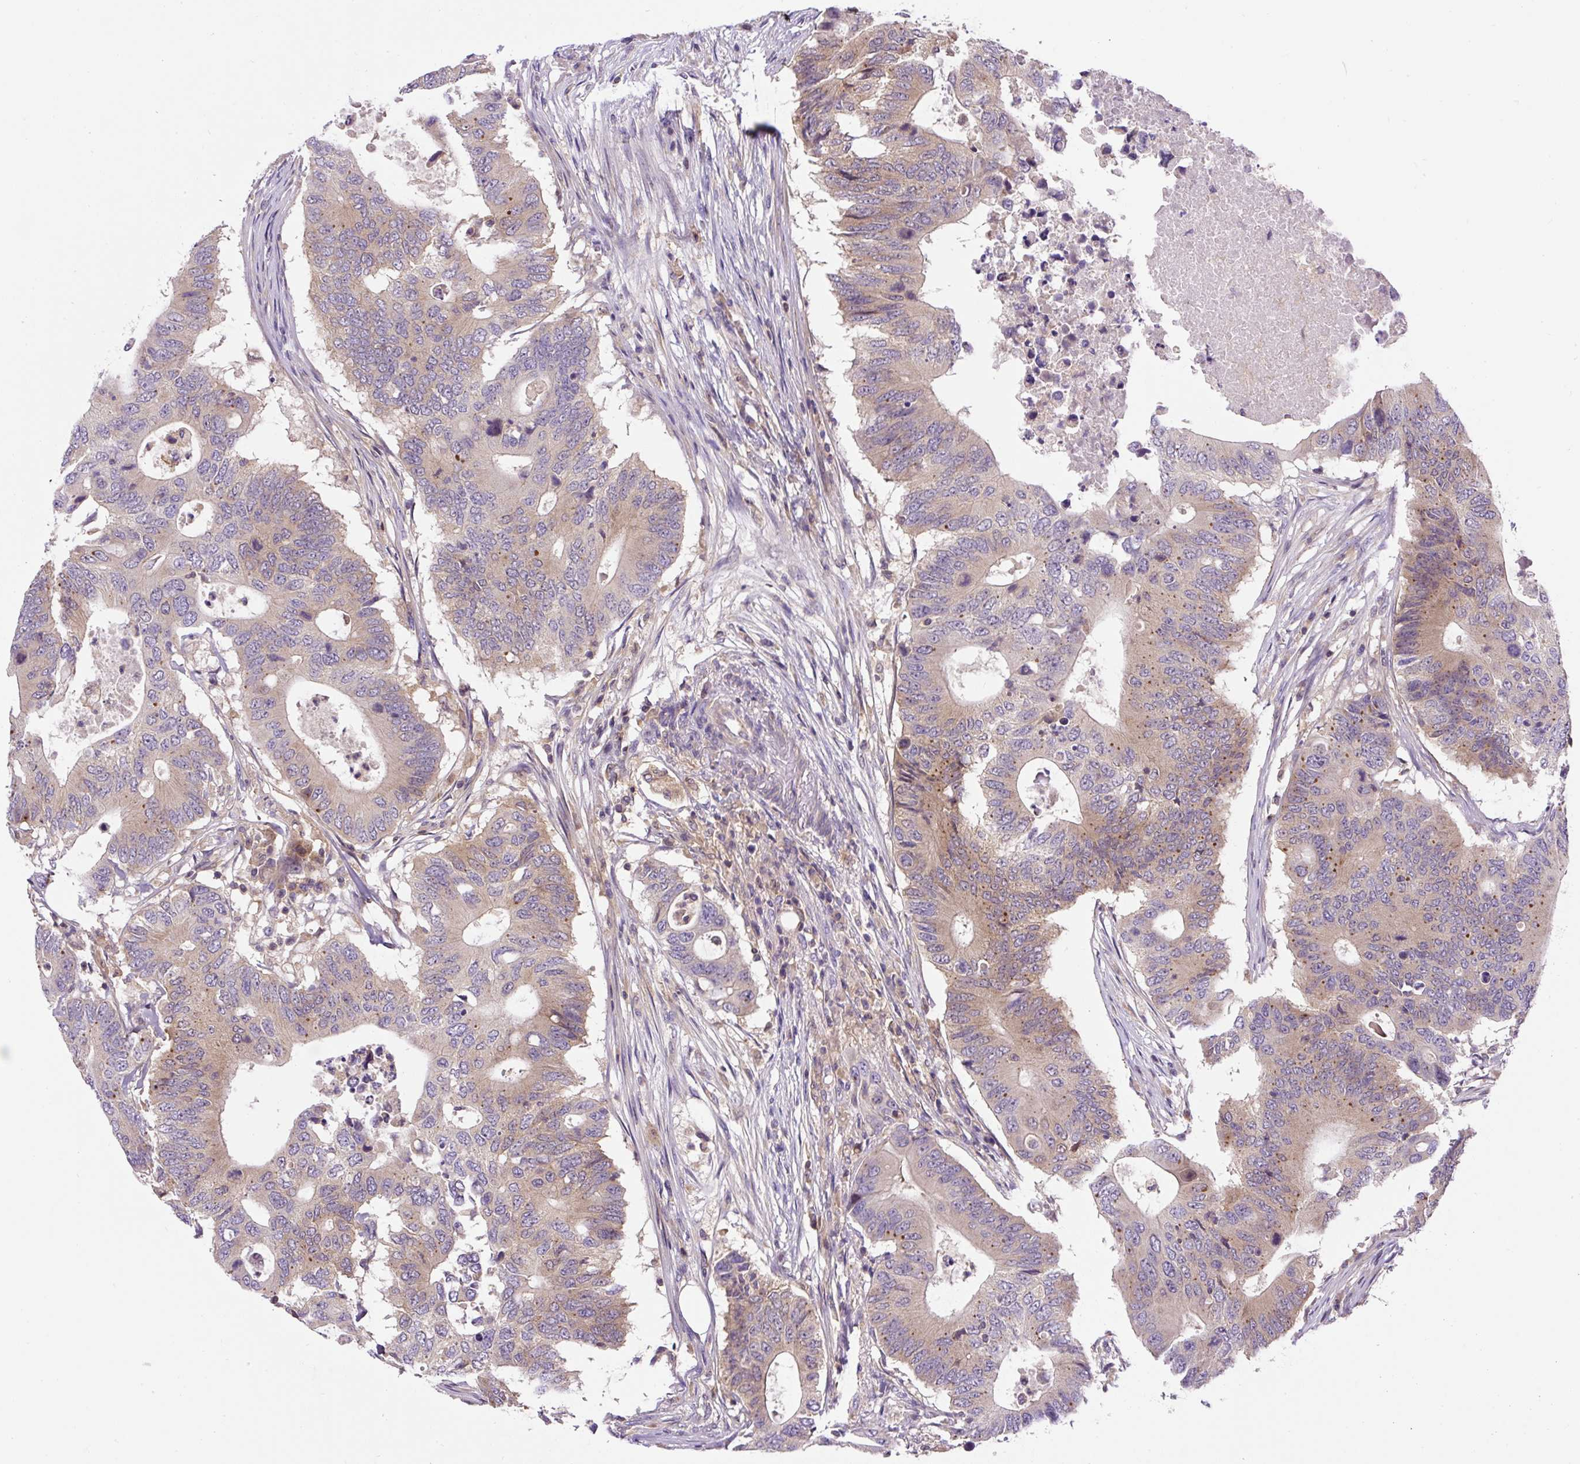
{"staining": {"intensity": "weak", "quantity": "<25%", "location": "cytoplasmic/membranous"}, "tissue": "colorectal cancer", "cell_type": "Tumor cells", "image_type": "cancer", "snomed": [{"axis": "morphology", "description": "Adenocarcinoma, NOS"}, {"axis": "topography", "description": "Colon"}], "caption": "An immunohistochemistry (IHC) photomicrograph of colorectal cancer is shown. There is no staining in tumor cells of colorectal cancer.", "gene": "CCDC28A", "patient": {"sex": "male", "age": 71}}